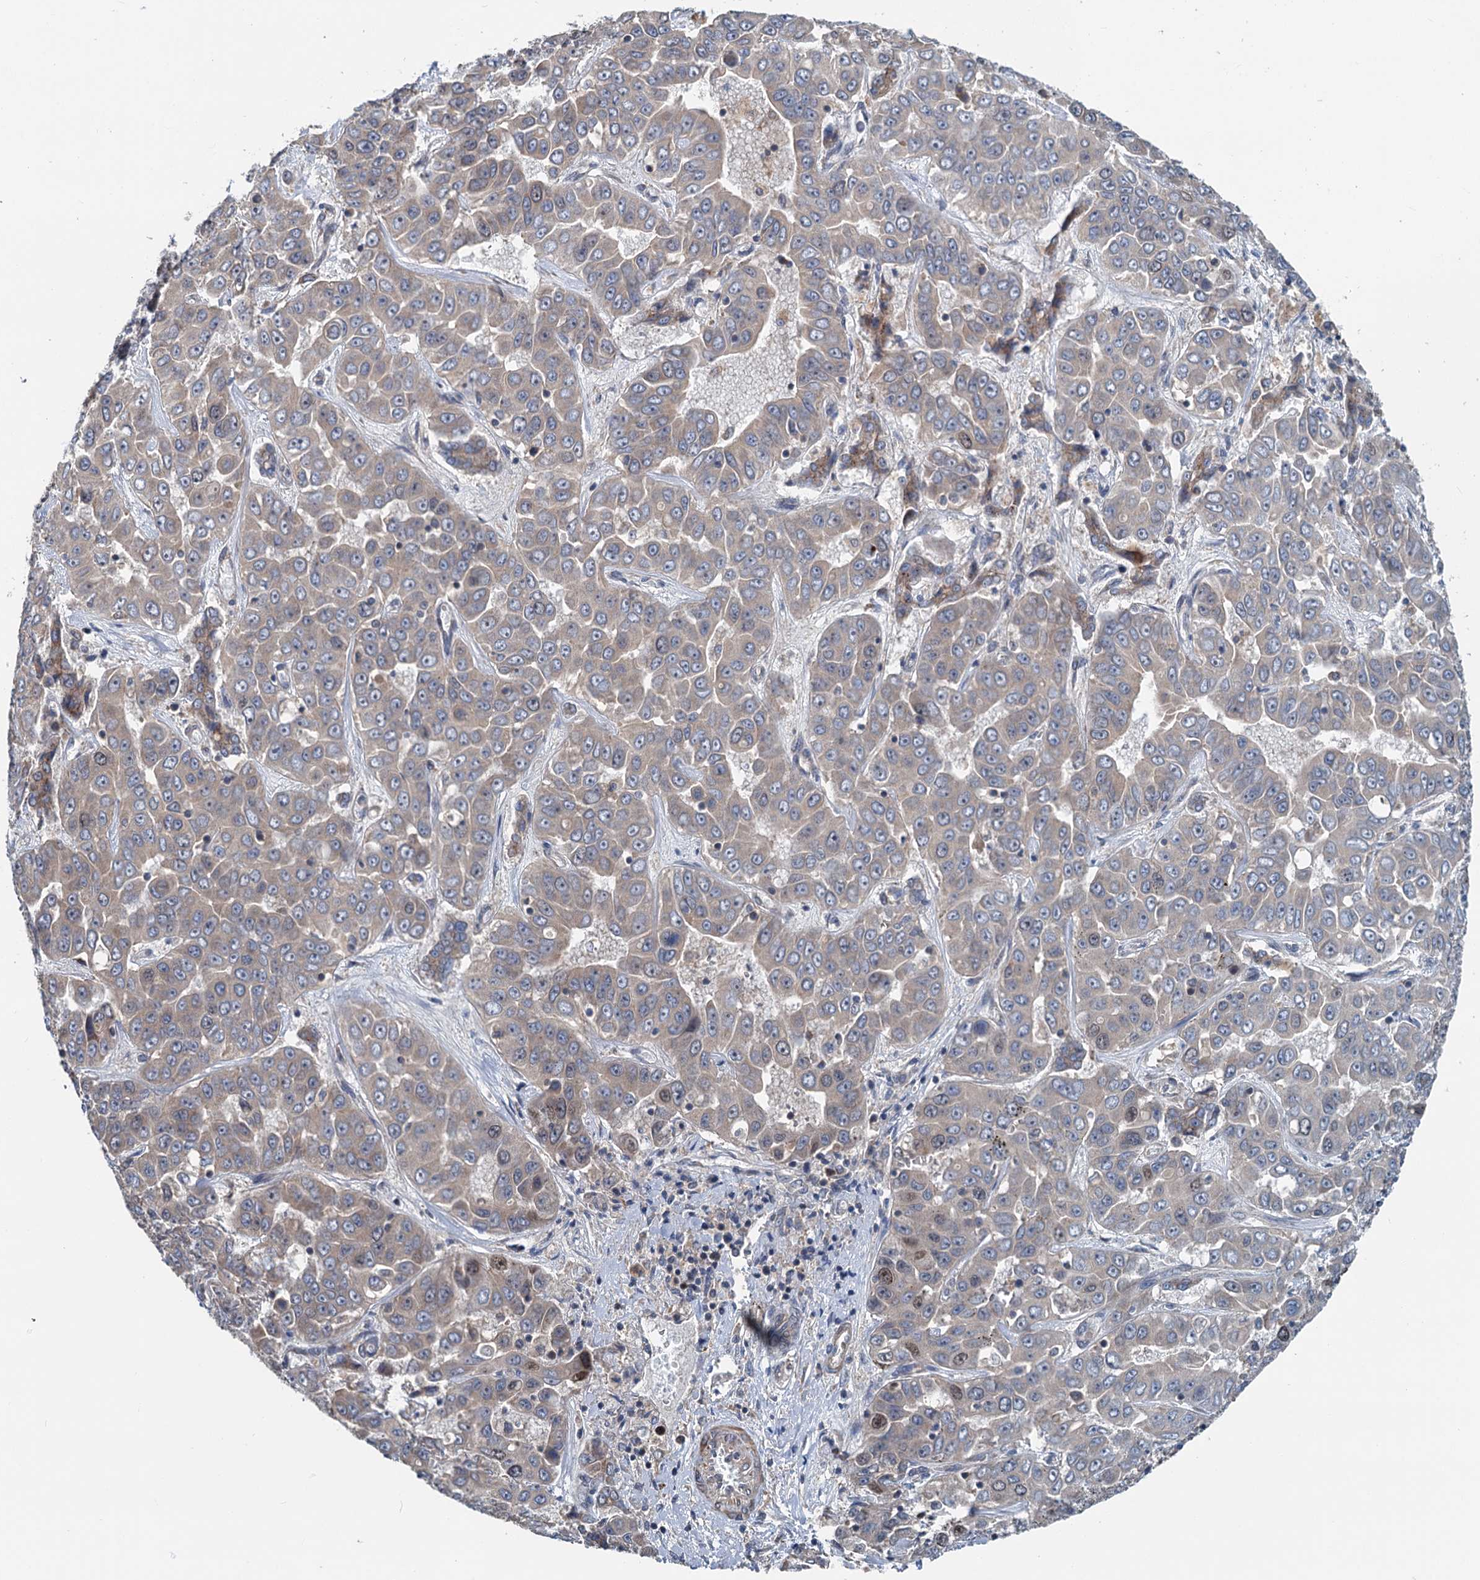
{"staining": {"intensity": "weak", "quantity": "<25%", "location": "cytoplasmic/membranous,nuclear"}, "tissue": "liver cancer", "cell_type": "Tumor cells", "image_type": "cancer", "snomed": [{"axis": "morphology", "description": "Cholangiocarcinoma"}, {"axis": "topography", "description": "Liver"}], "caption": "Cholangiocarcinoma (liver) stained for a protein using immunohistochemistry exhibits no staining tumor cells.", "gene": "TEDC1", "patient": {"sex": "female", "age": 52}}